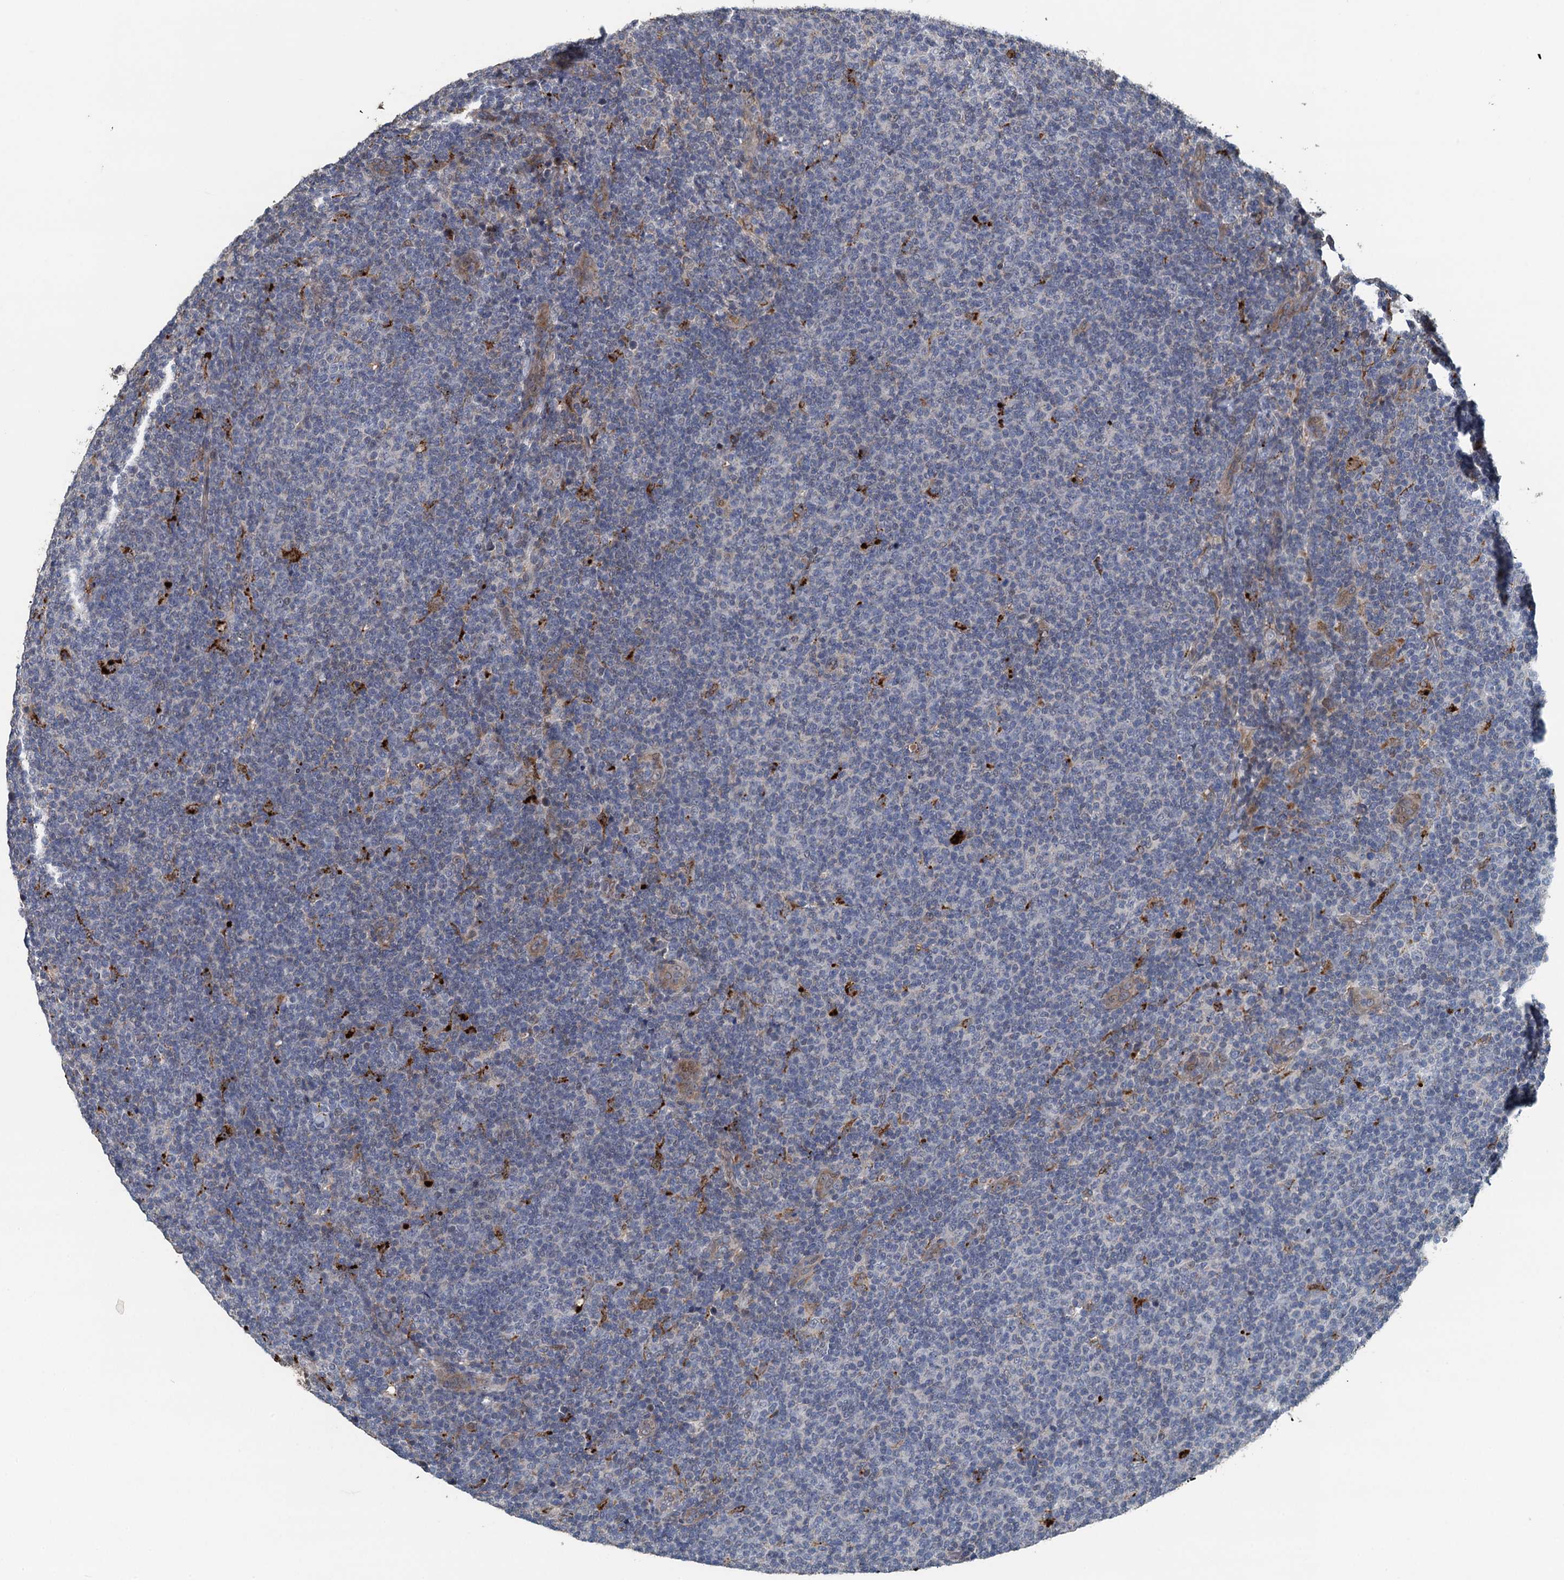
{"staining": {"intensity": "negative", "quantity": "none", "location": "none"}, "tissue": "lymphoma", "cell_type": "Tumor cells", "image_type": "cancer", "snomed": [{"axis": "morphology", "description": "Malignant lymphoma, non-Hodgkin's type, Low grade"}, {"axis": "topography", "description": "Lymph node"}], "caption": "A histopathology image of human malignant lymphoma, non-Hodgkin's type (low-grade) is negative for staining in tumor cells.", "gene": "AGRN", "patient": {"sex": "male", "age": 66}}